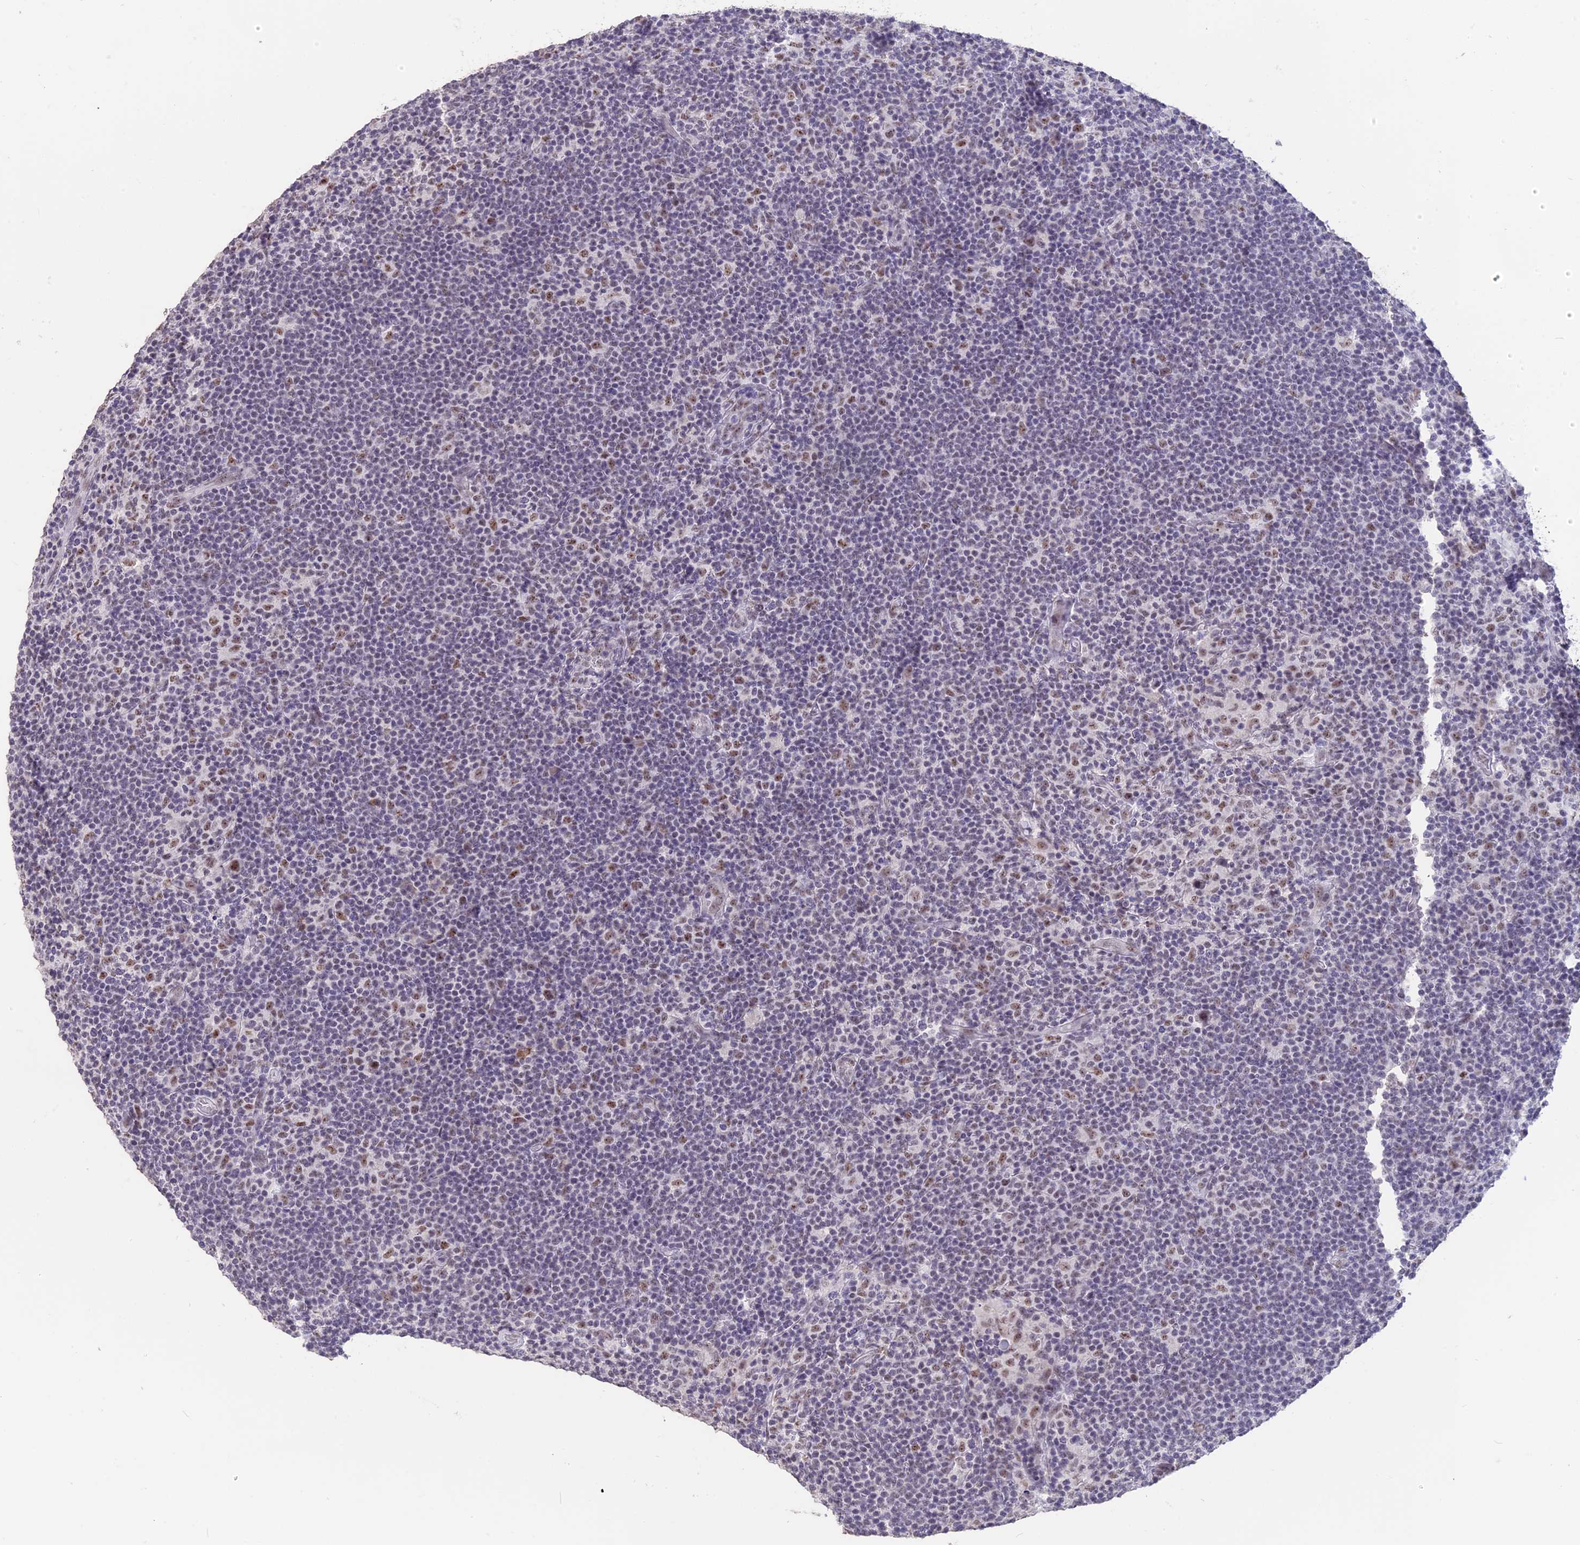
{"staining": {"intensity": "moderate", "quantity": ">75%", "location": "nuclear"}, "tissue": "lymphoma", "cell_type": "Tumor cells", "image_type": "cancer", "snomed": [{"axis": "morphology", "description": "Hodgkin's disease, NOS"}, {"axis": "topography", "description": "Lymph node"}], "caption": "The immunohistochemical stain highlights moderate nuclear positivity in tumor cells of lymphoma tissue.", "gene": "SETD2", "patient": {"sex": "female", "age": 57}}